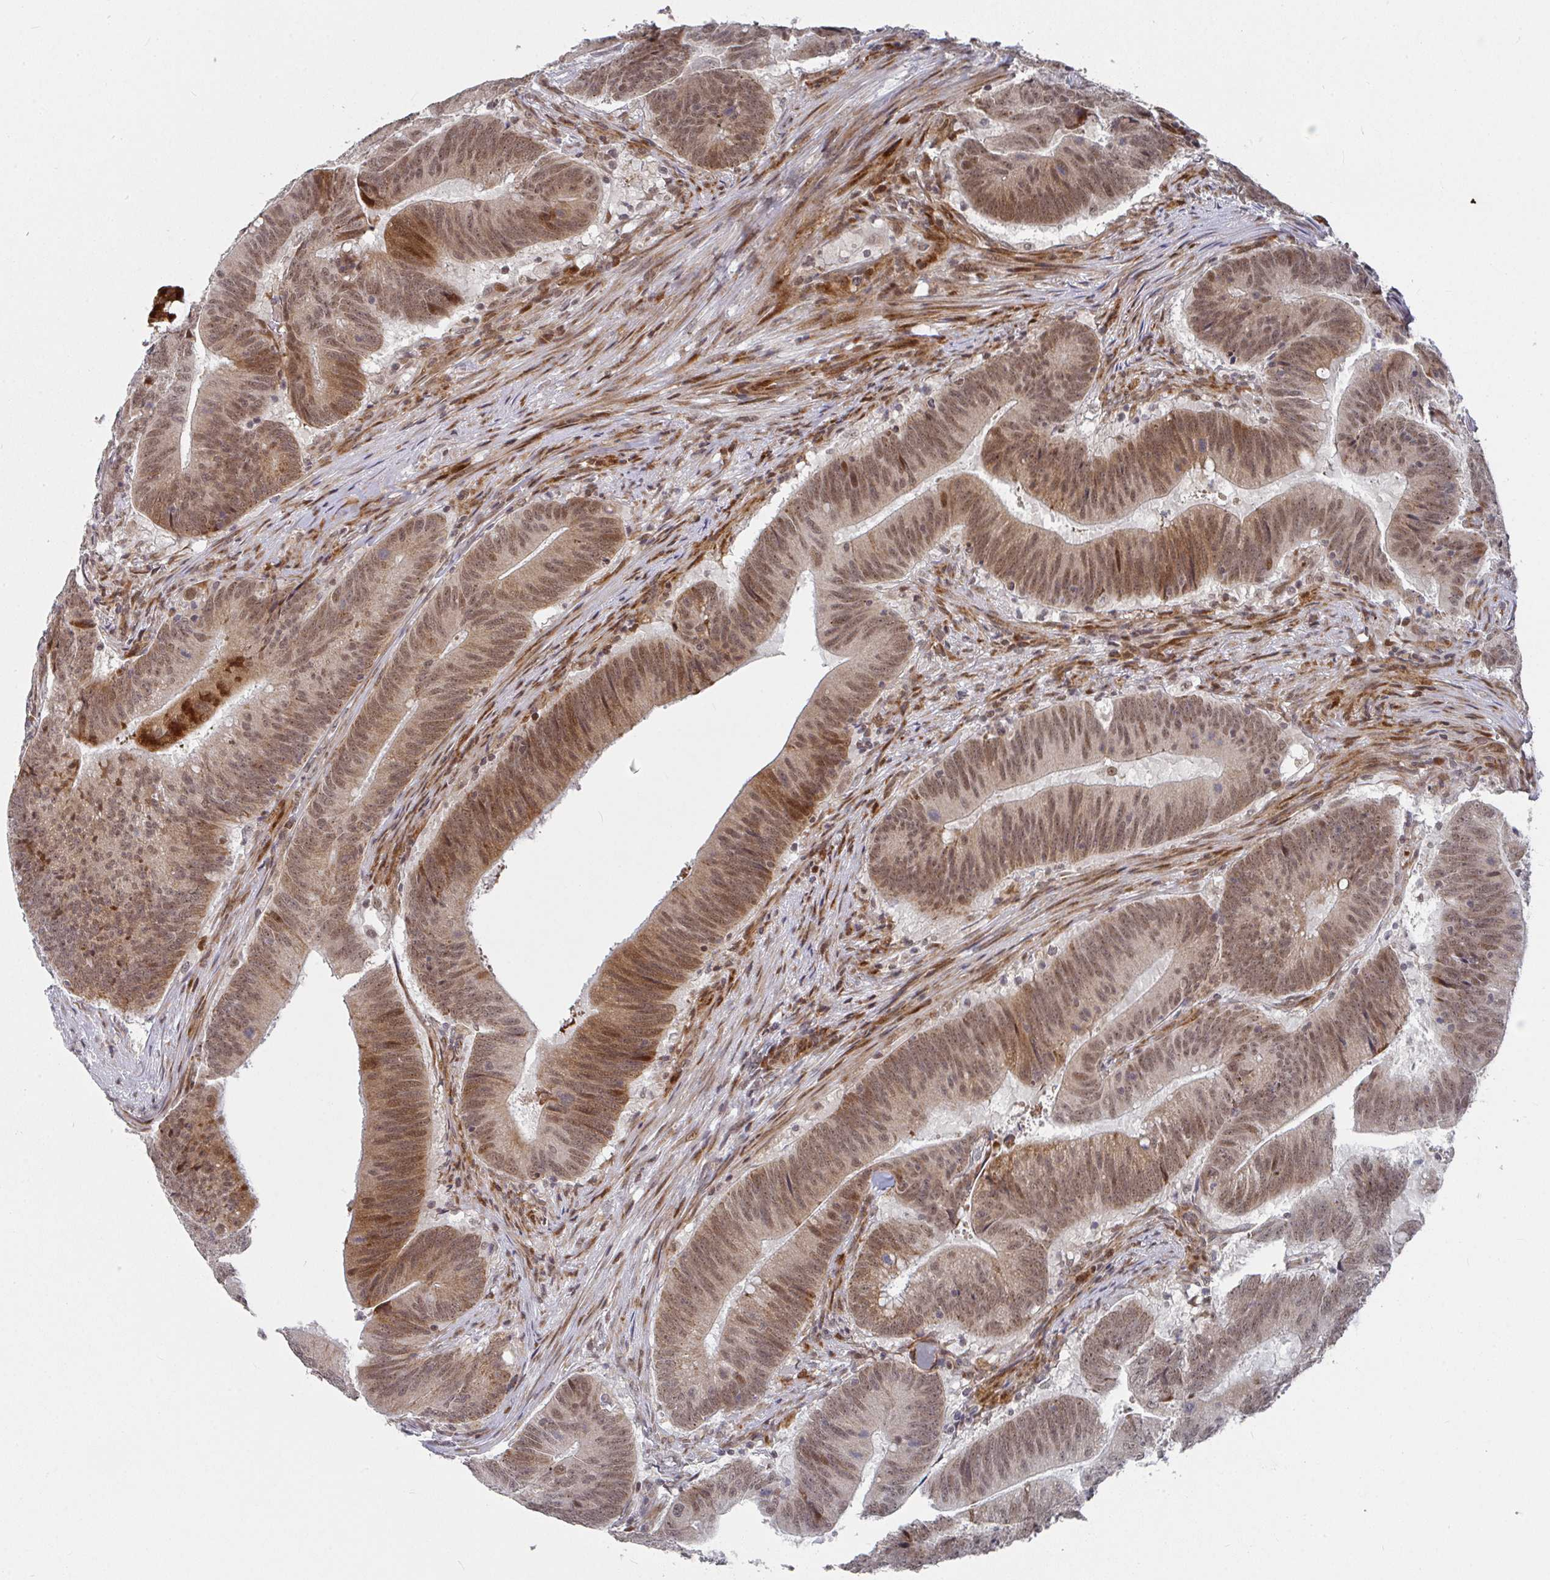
{"staining": {"intensity": "moderate", "quantity": ">75%", "location": "cytoplasmic/membranous,nuclear"}, "tissue": "colorectal cancer", "cell_type": "Tumor cells", "image_type": "cancer", "snomed": [{"axis": "morphology", "description": "Adenocarcinoma, NOS"}, {"axis": "topography", "description": "Colon"}], "caption": "The histopathology image shows staining of colorectal adenocarcinoma, revealing moderate cytoplasmic/membranous and nuclear protein staining (brown color) within tumor cells.", "gene": "RBBP5", "patient": {"sex": "female", "age": 87}}